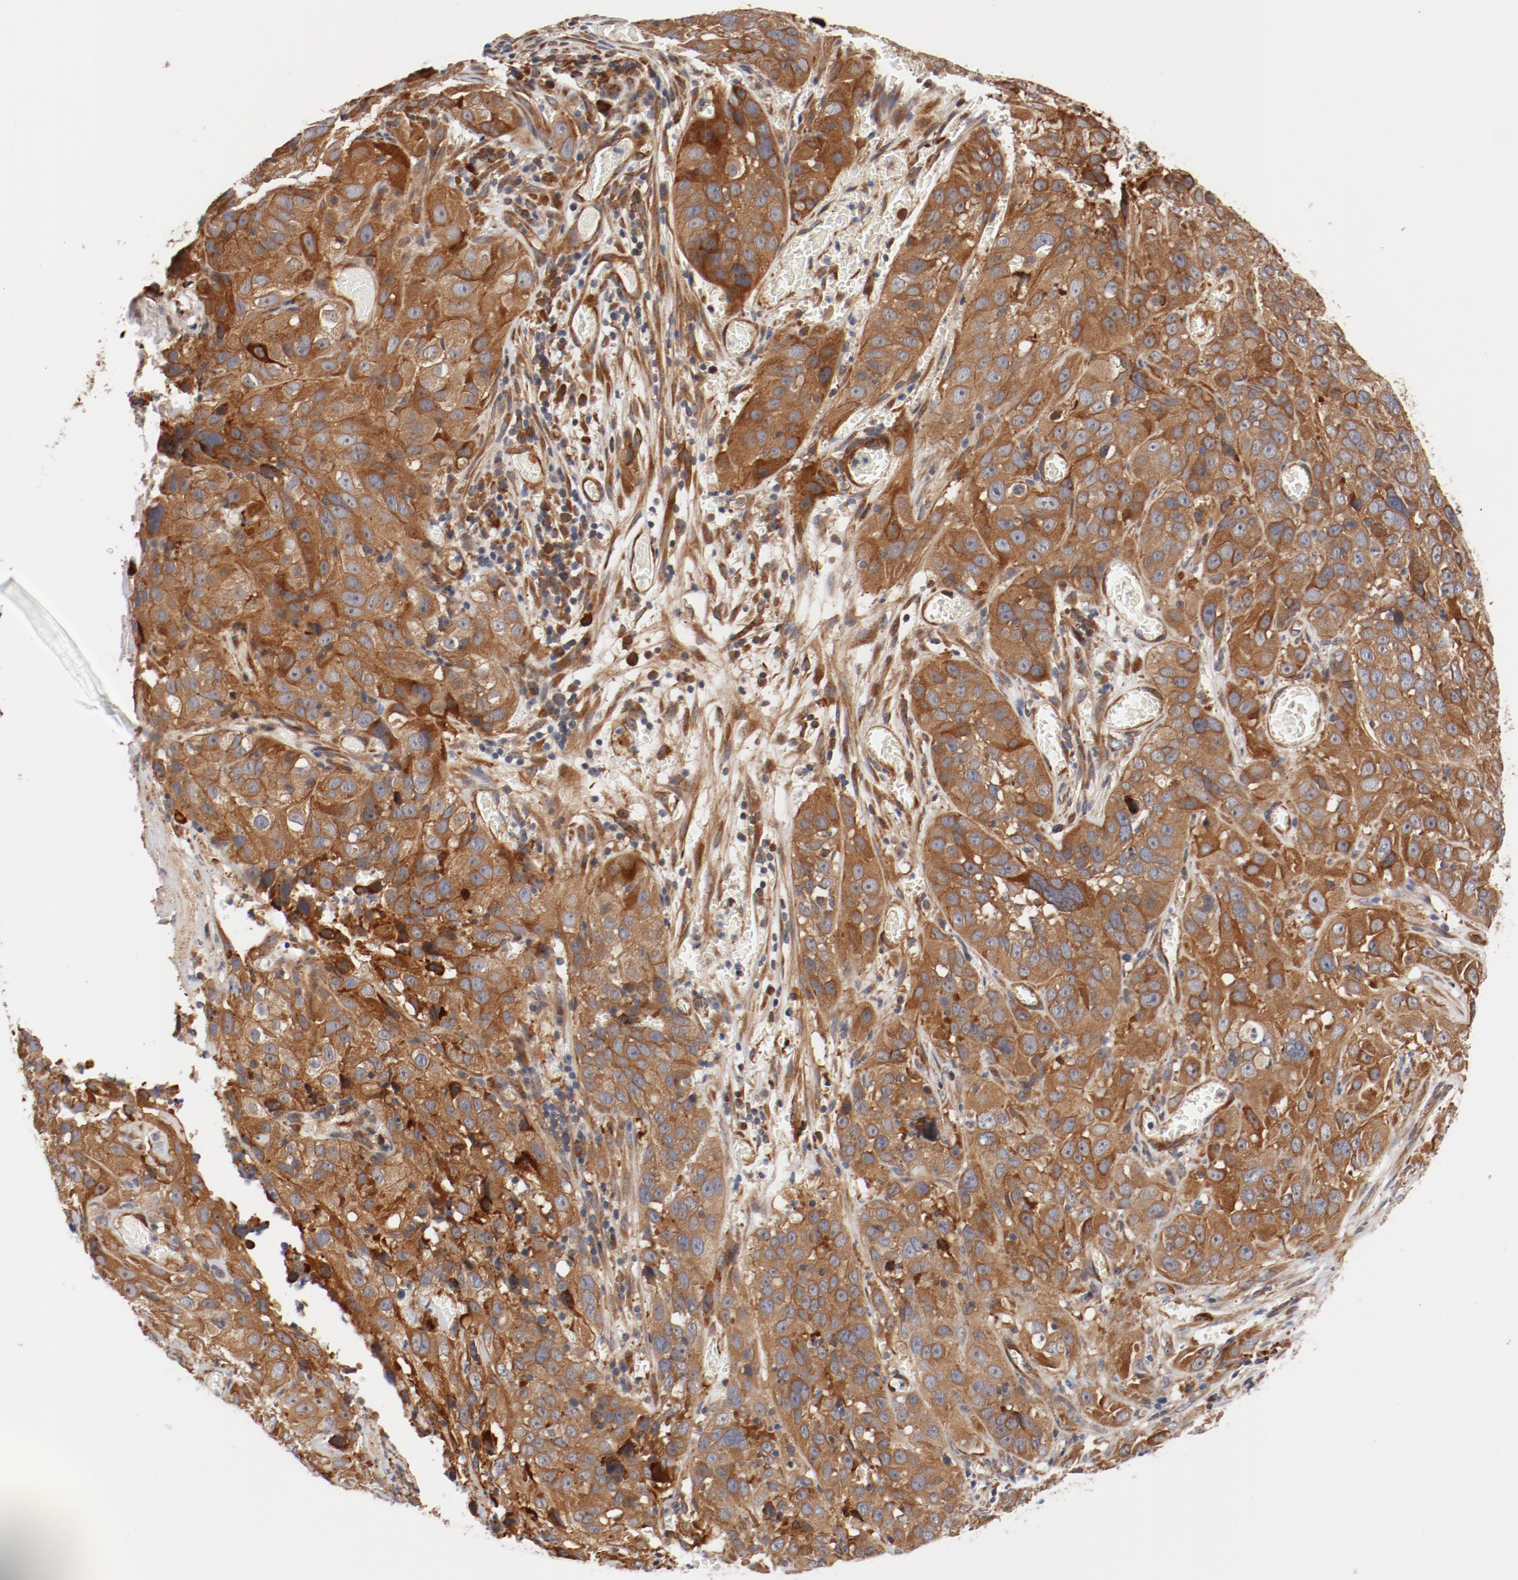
{"staining": {"intensity": "moderate", "quantity": ">75%", "location": "cytoplasmic/membranous"}, "tissue": "cervical cancer", "cell_type": "Tumor cells", "image_type": "cancer", "snomed": [{"axis": "morphology", "description": "Squamous cell carcinoma, NOS"}, {"axis": "topography", "description": "Cervix"}], "caption": "Protein staining shows moderate cytoplasmic/membranous expression in about >75% of tumor cells in cervical cancer (squamous cell carcinoma).", "gene": "PITPNM2", "patient": {"sex": "female", "age": 32}}